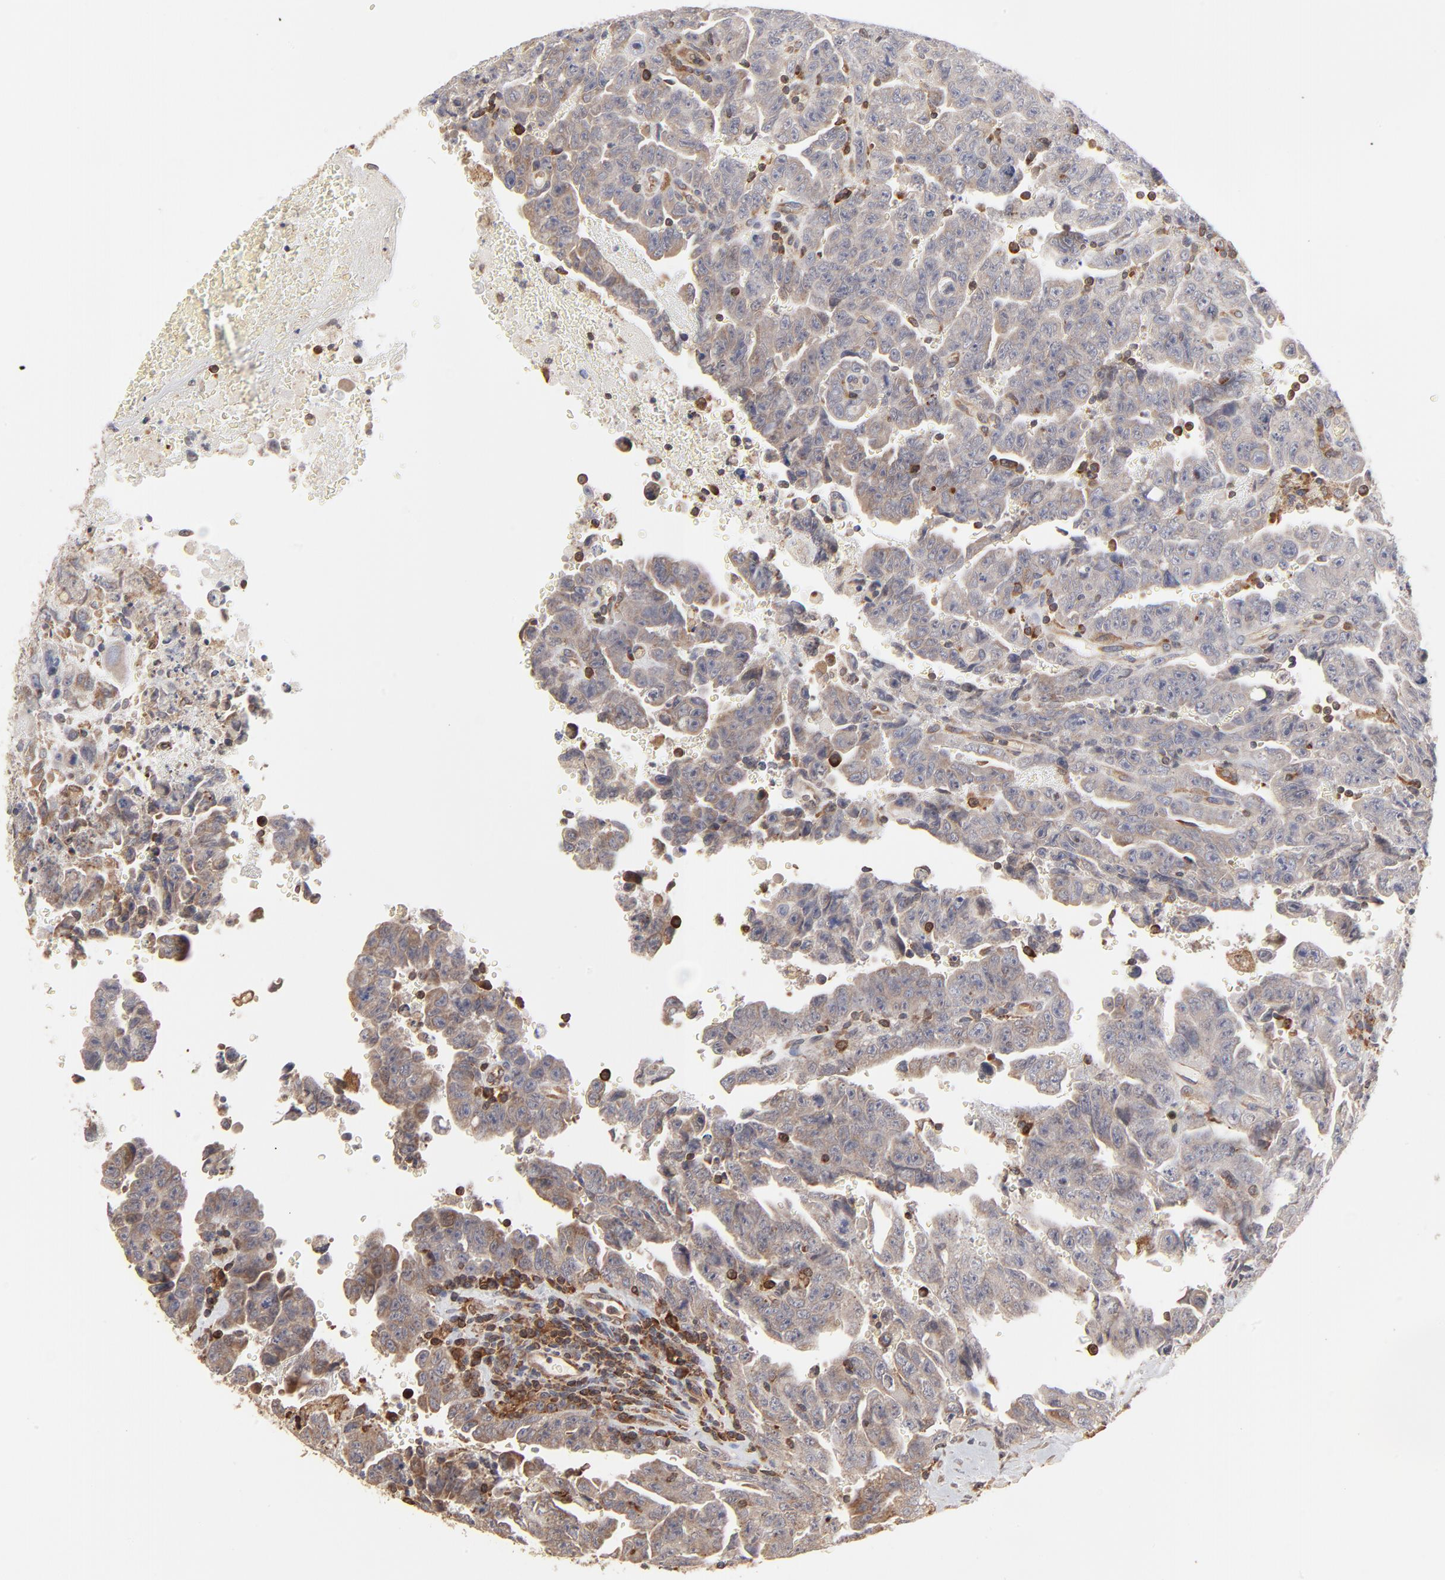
{"staining": {"intensity": "moderate", "quantity": "25%-75%", "location": "cytoplasmic/membranous"}, "tissue": "testis cancer", "cell_type": "Tumor cells", "image_type": "cancer", "snomed": [{"axis": "morphology", "description": "Carcinoma, Embryonal, NOS"}, {"axis": "topography", "description": "Testis"}], "caption": "Embryonal carcinoma (testis) was stained to show a protein in brown. There is medium levels of moderate cytoplasmic/membranous staining in about 25%-75% of tumor cells. (IHC, brightfield microscopy, high magnification).", "gene": "RNF213", "patient": {"sex": "male", "age": 28}}